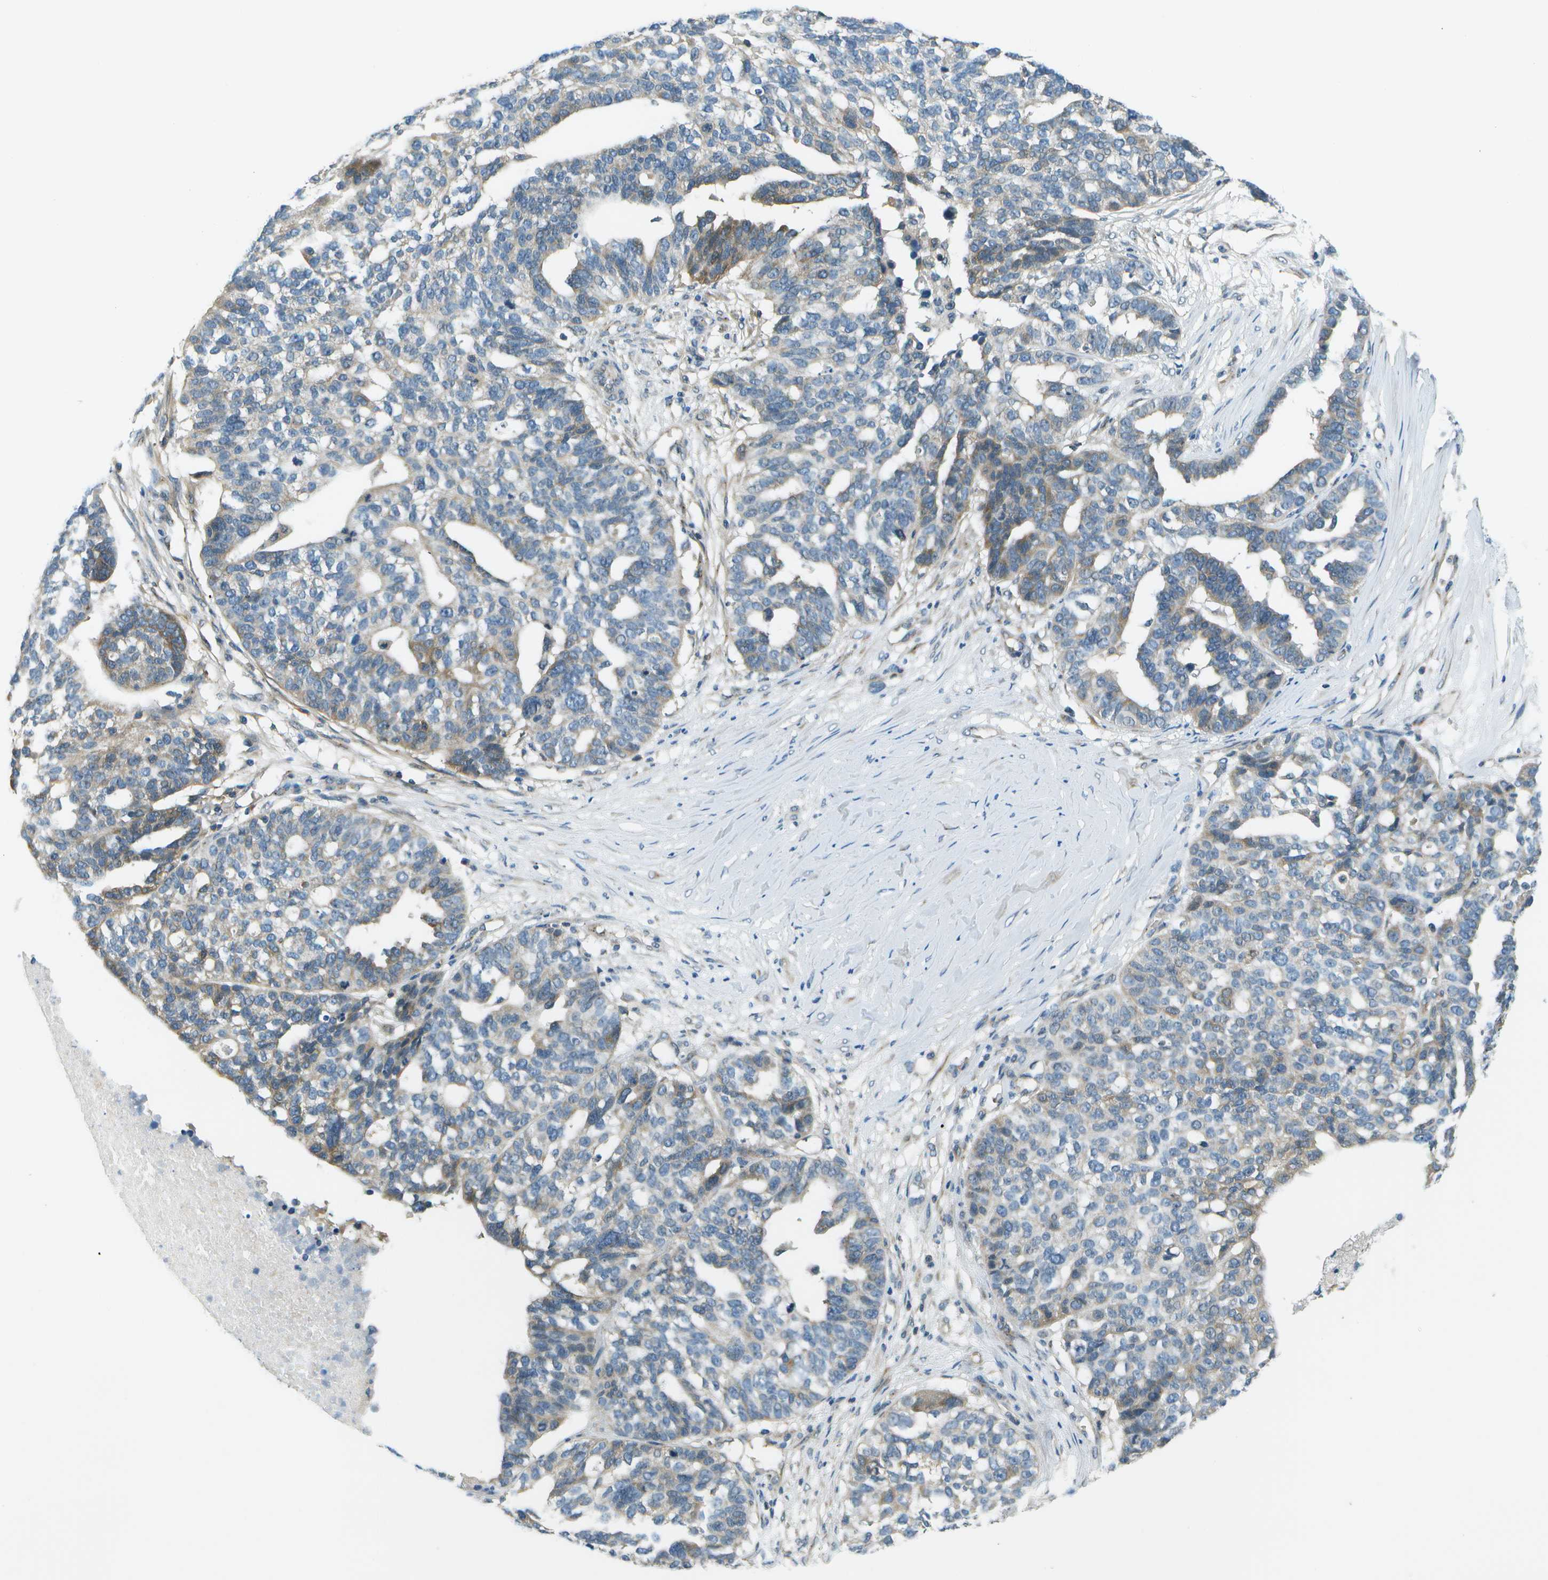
{"staining": {"intensity": "moderate", "quantity": "<25%", "location": "cytoplasmic/membranous"}, "tissue": "ovarian cancer", "cell_type": "Tumor cells", "image_type": "cancer", "snomed": [{"axis": "morphology", "description": "Cystadenocarcinoma, serous, NOS"}, {"axis": "topography", "description": "Ovary"}], "caption": "Brown immunohistochemical staining in ovarian cancer (serous cystadenocarcinoma) displays moderate cytoplasmic/membranous staining in about <25% of tumor cells.", "gene": "CTIF", "patient": {"sex": "female", "age": 59}}